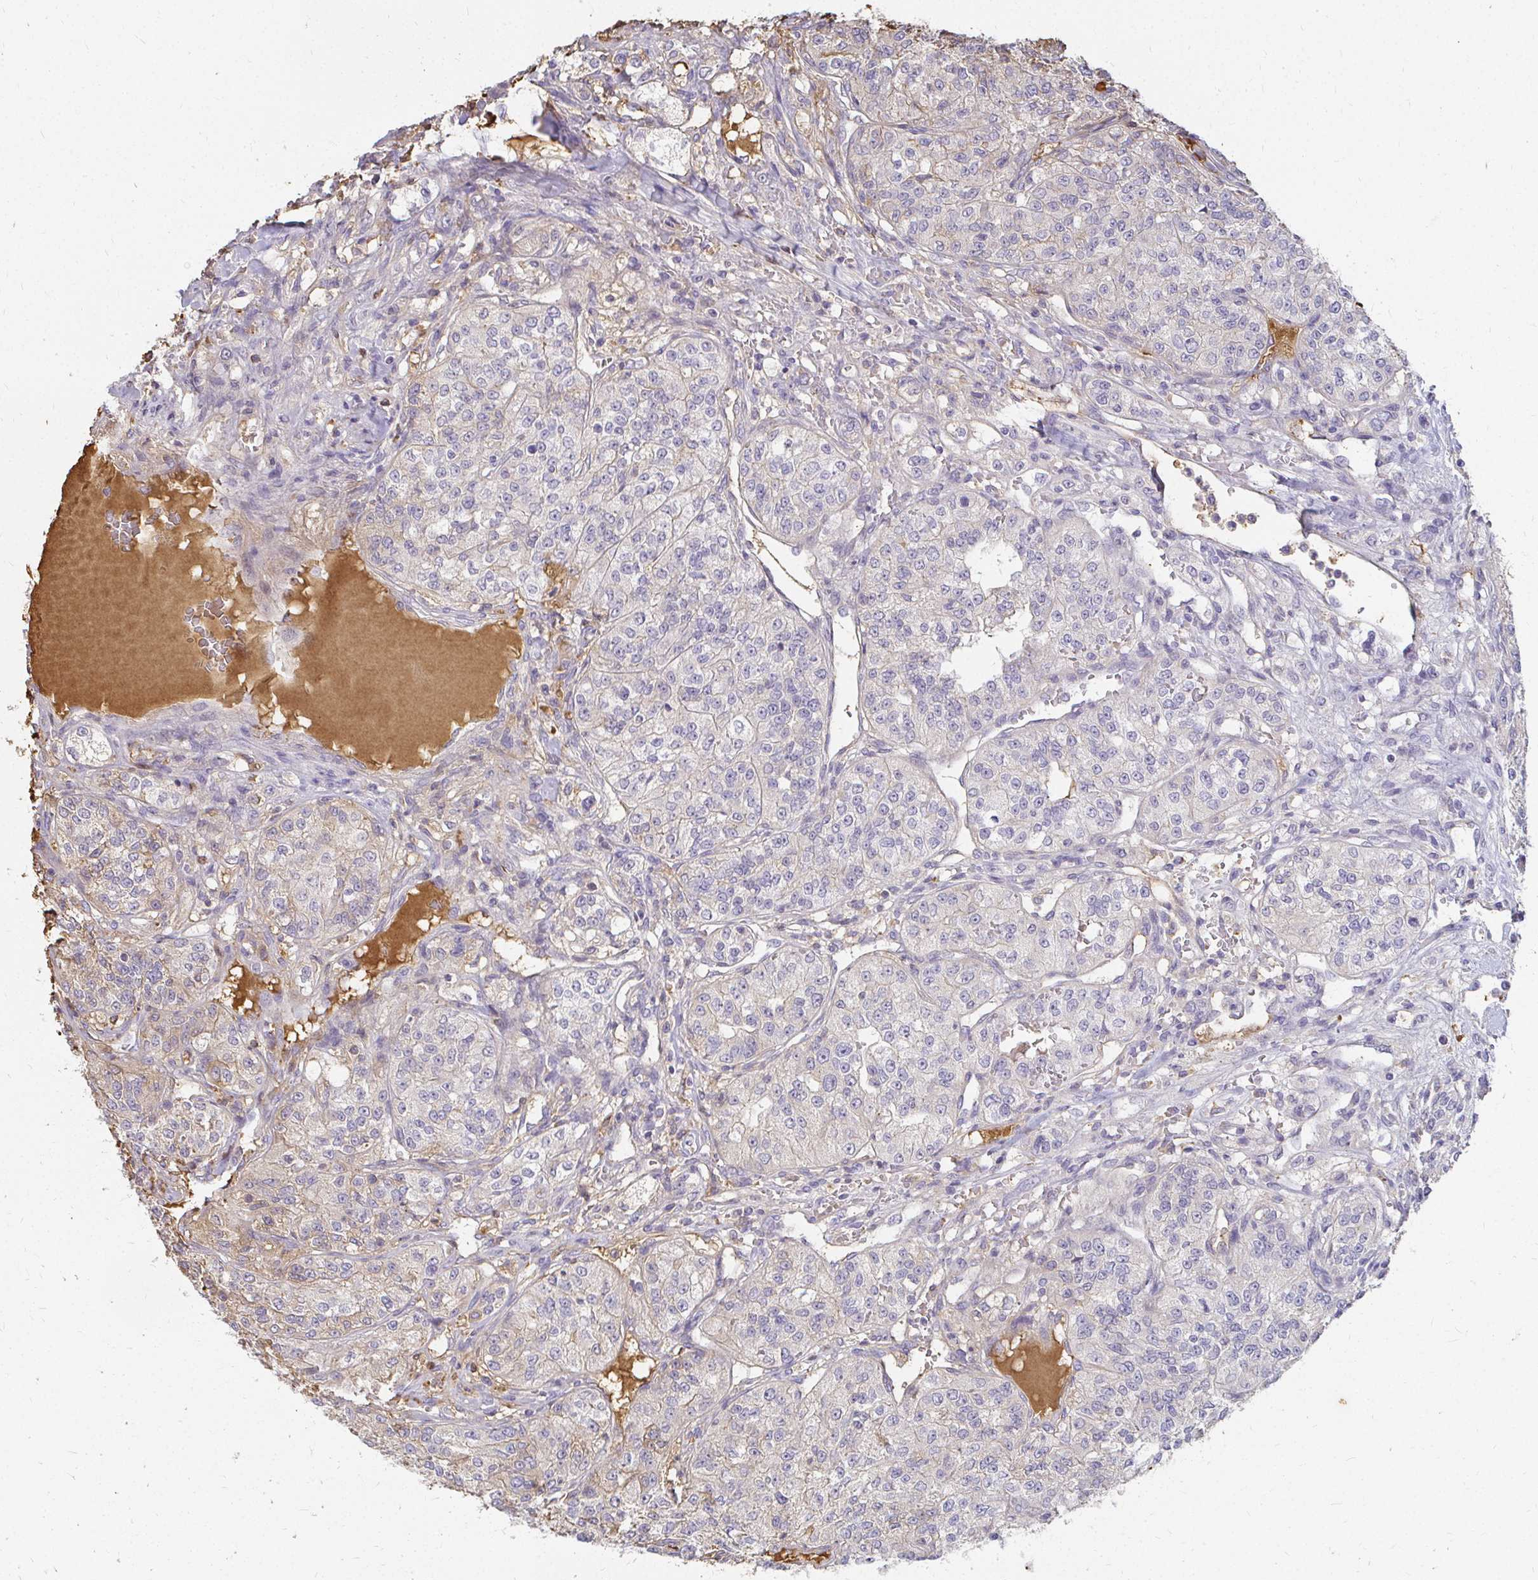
{"staining": {"intensity": "negative", "quantity": "none", "location": "none"}, "tissue": "renal cancer", "cell_type": "Tumor cells", "image_type": "cancer", "snomed": [{"axis": "morphology", "description": "Adenocarcinoma, NOS"}, {"axis": "topography", "description": "Kidney"}], "caption": "IHC histopathology image of neoplastic tissue: renal cancer (adenocarcinoma) stained with DAB shows no significant protein staining in tumor cells.", "gene": "LOXL4", "patient": {"sex": "female", "age": 63}}